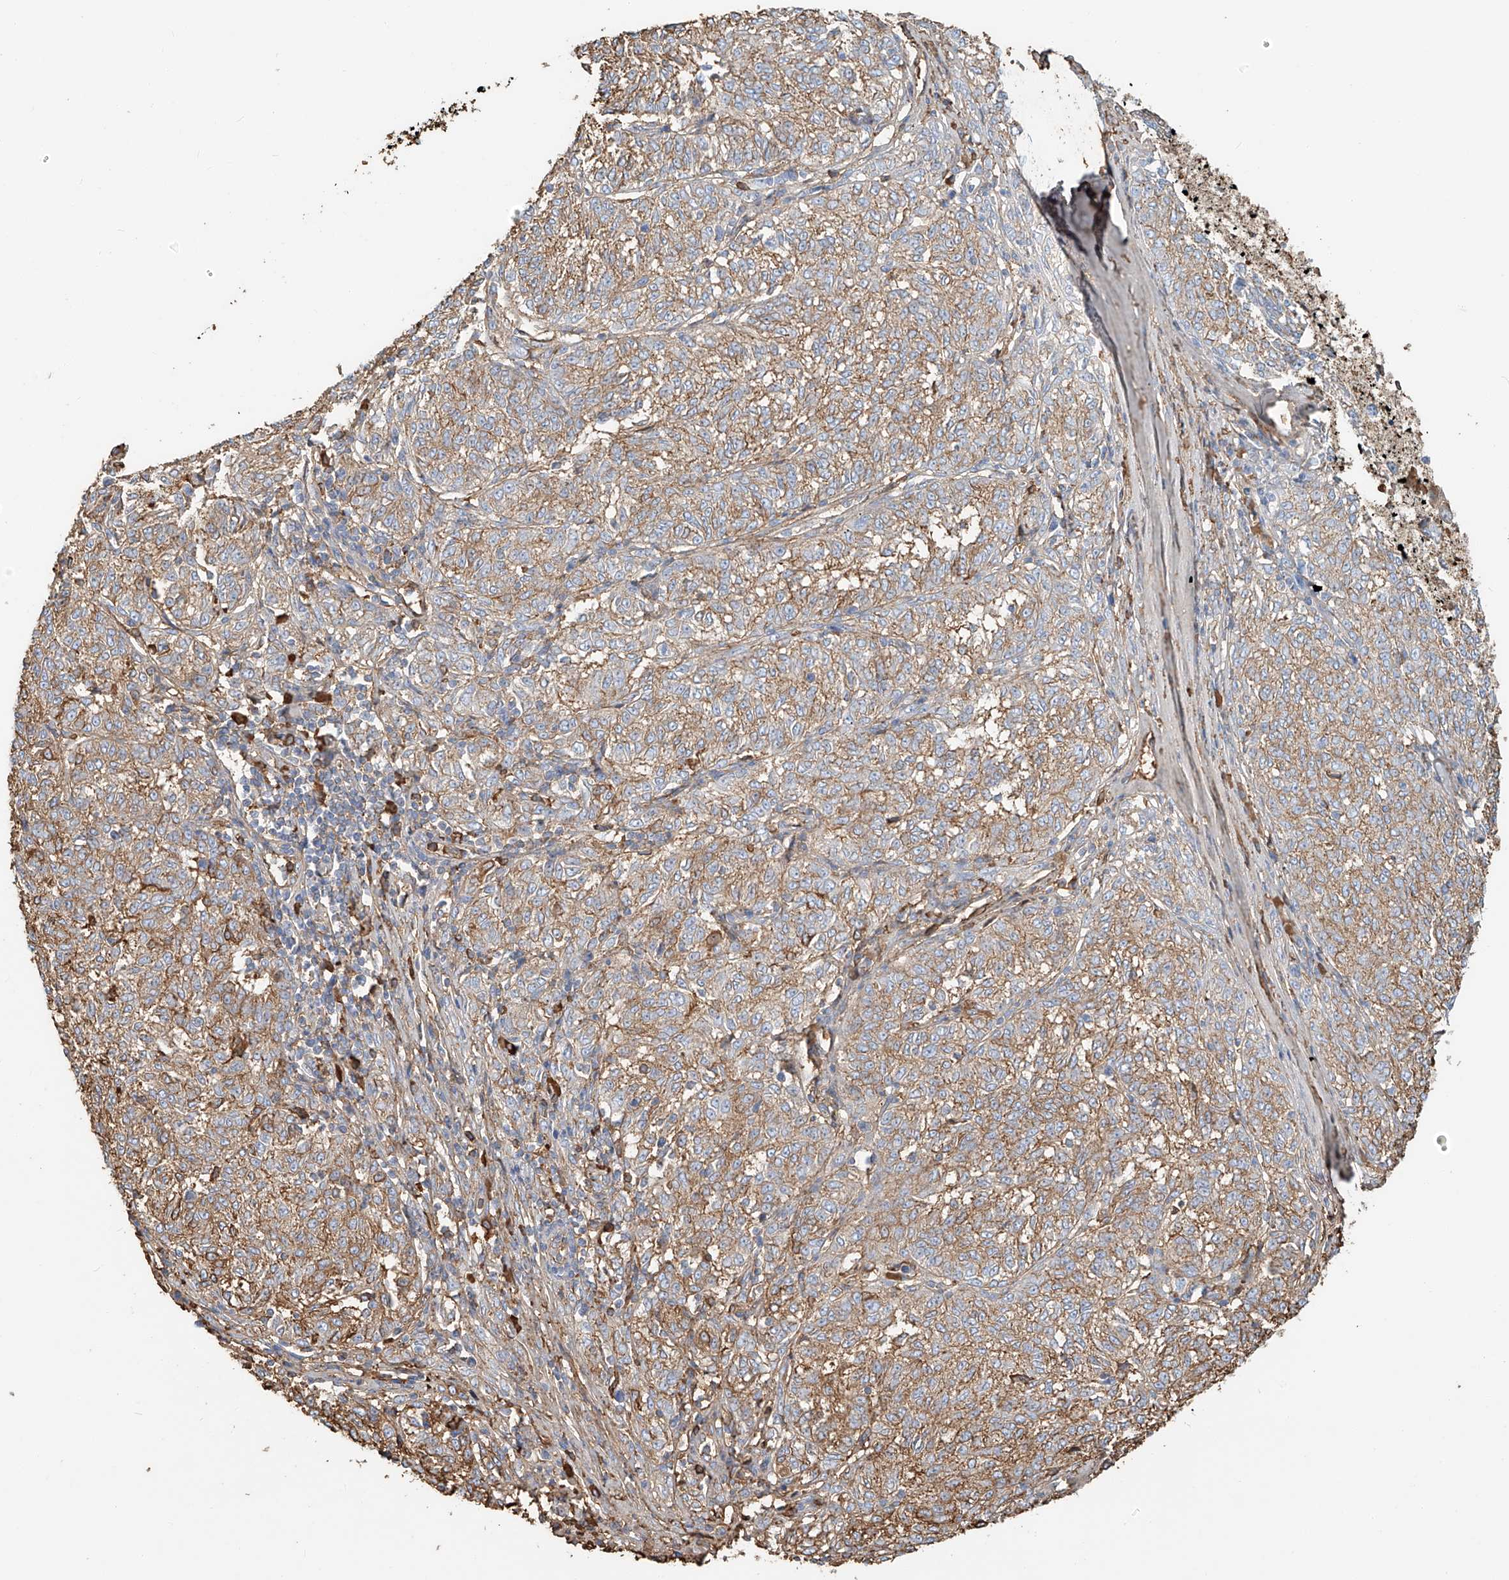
{"staining": {"intensity": "weak", "quantity": ">75%", "location": "cytoplasmic/membranous"}, "tissue": "melanoma", "cell_type": "Tumor cells", "image_type": "cancer", "snomed": [{"axis": "morphology", "description": "Malignant melanoma, NOS"}, {"axis": "topography", "description": "Skin"}], "caption": "The immunohistochemical stain highlights weak cytoplasmic/membranous staining in tumor cells of malignant melanoma tissue. (DAB (3,3'-diaminobenzidine) = brown stain, brightfield microscopy at high magnification).", "gene": "ZFP30", "patient": {"sex": "female", "age": 72}}